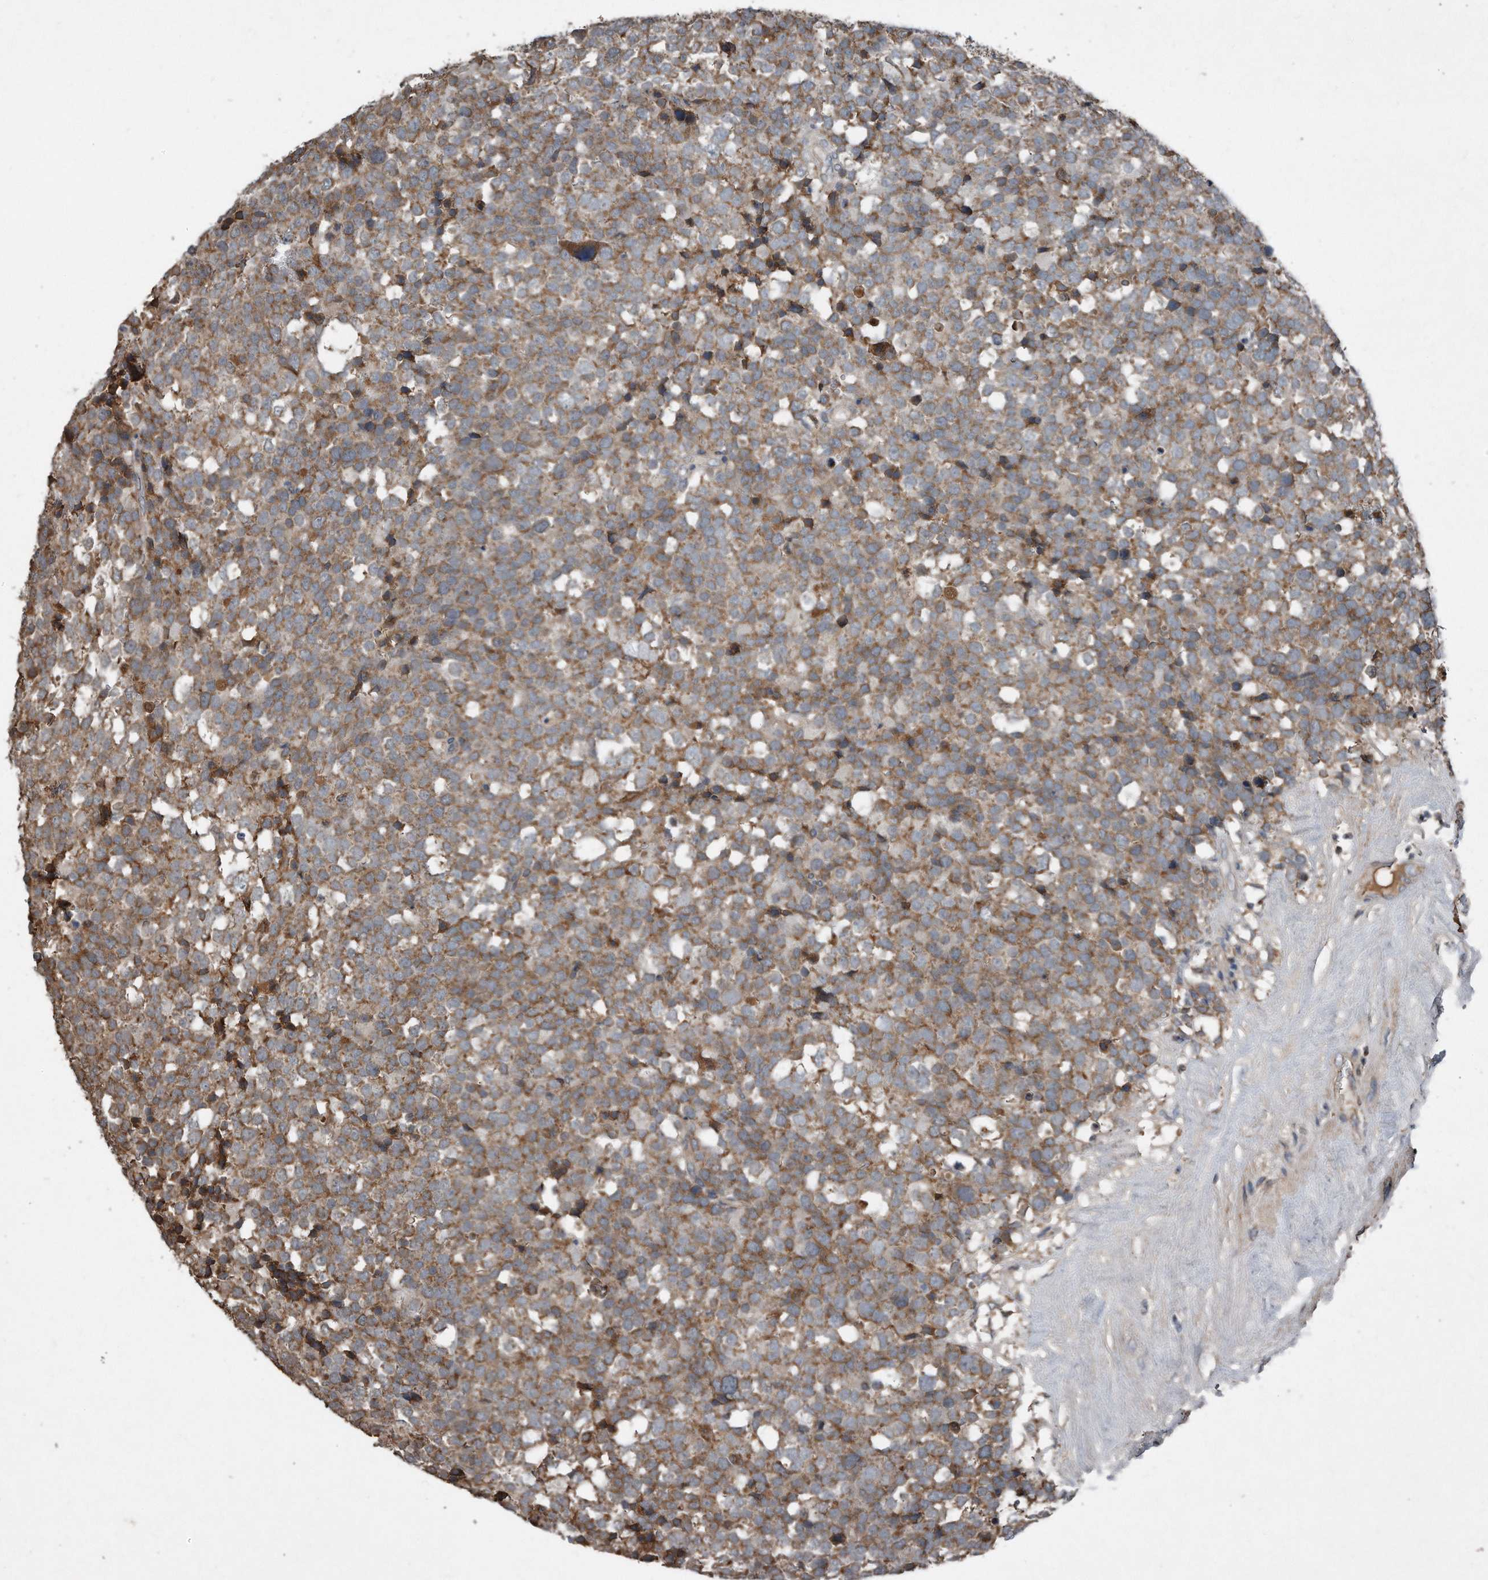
{"staining": {"intensity": "moderate", "quantity": ">75%", "location": "cytoplasmic/membranous"}, "tissue": "testis cancer", "cell_type": "Tumor cells", "image_type": "cancer", "snomed": [{"axis": "morphology", "description": "Seminoma, NOS"}, {"axis": "topography", "description": "Testis"}], "caption": "A micrograph of testis cancer (seminoma) stained for a protein demonstrates moderate cytoplasmic/membranous brown staining in tumor cells.", "gene": "SDHA", "patient": {"sex": "male", "age": 71}}